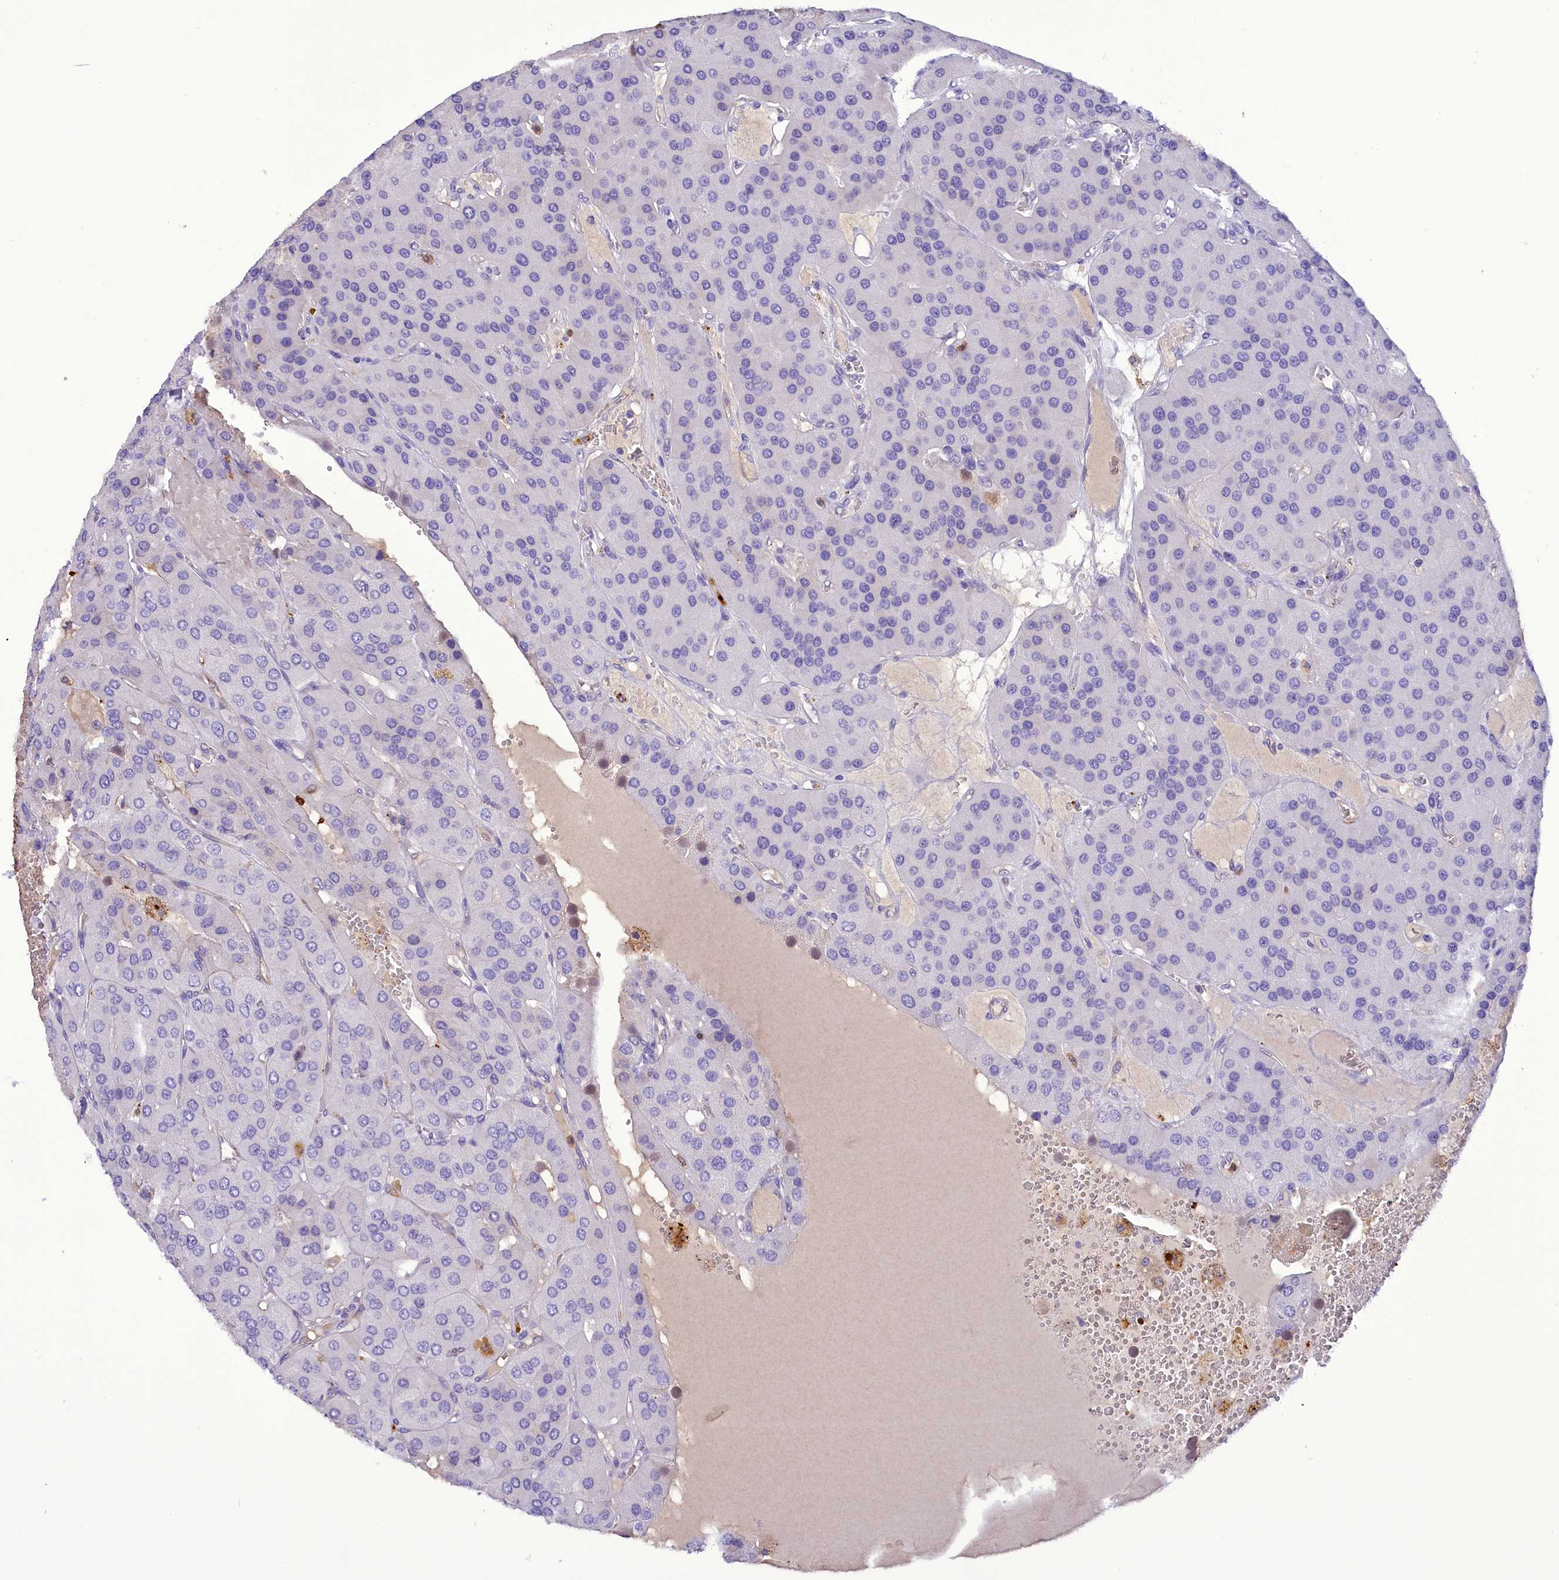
{"staining": {"intensity": "negative", "quantity": "none", "location": "none"}, "tissue": "parathyroid gland", "cell_type": "Glandular cells", "image_type": "normal", "snomed": [{"axis": "morphology", "description": "Normal tissue, NOS"}, {"axis": "morphology", "description": "Adenoma, NOS"}, {"axis": "topography", "description": "Parathyroid gland"}], "caption": "High power microscopy image of an immunohistochemistry (IHC) image of normal parathyroid gland, revealing no significant expression in glandular cells. Nuclei are stained in blue.", "gene": "FAM149B1", "patient": {"sex": "female", "age": 86}}